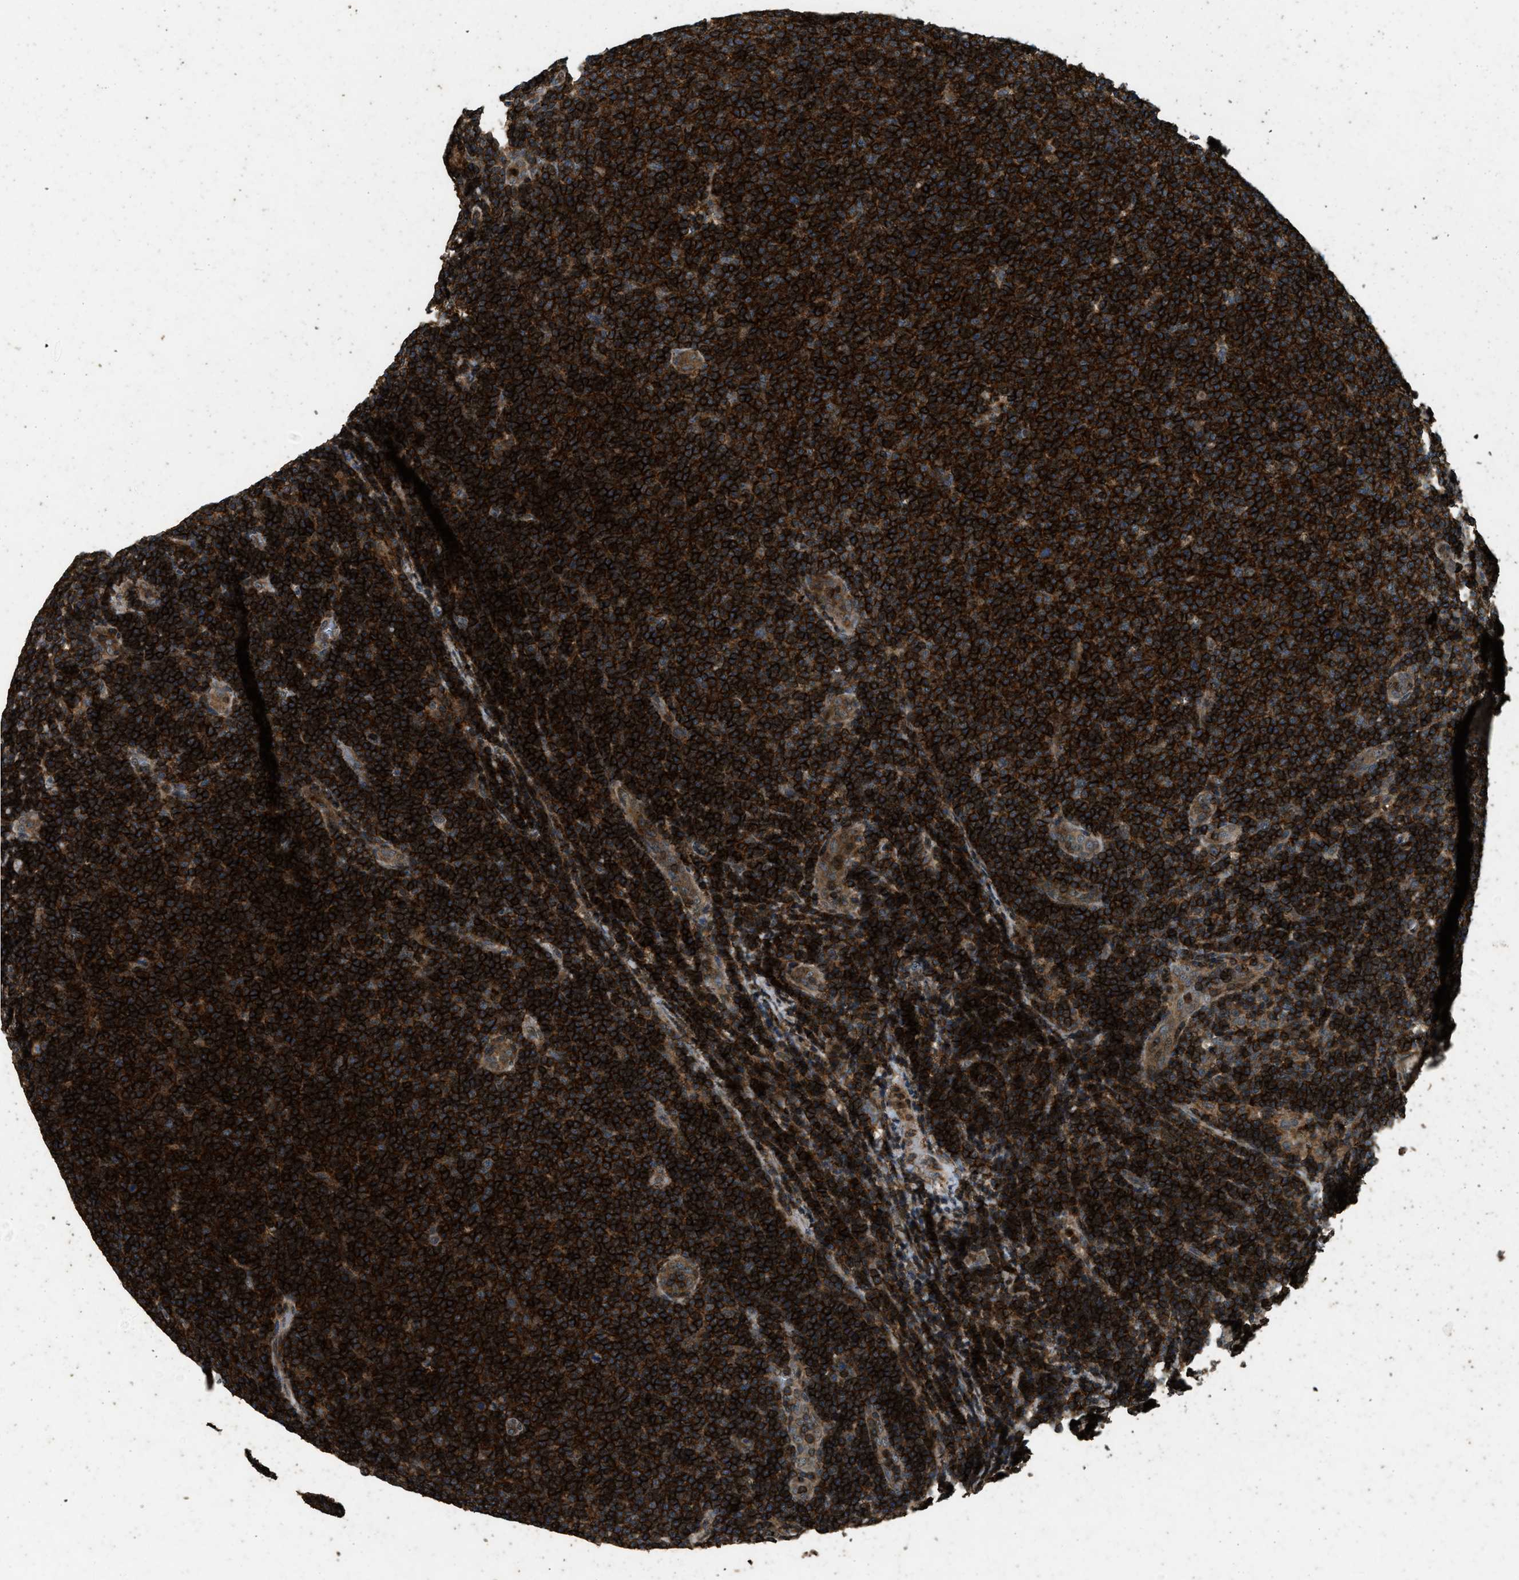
{"staining": {"intensity": "strong", "quantity": ">75%", "location": "cytoplasmic/membranous"}, "tissue": "lymphoma", "cell_type": "Tumor cells", "image_type": "cancer", "snomed": [{"axis": "morphology", "description": "Malignant lymphoma, non-Hodgkin's type, Low grade"}, {"axis": "topography", "description": "Lymph node"}], "caption": "Malignant lymphoma, non-Hodgkin's type (low-grade) stained with IHC shows strong cytoplasmic/membranous expression in approximately >75% of tumor cells.", "gene": "ATP8B1", "patient": {"sex": "male", "age": 66}}